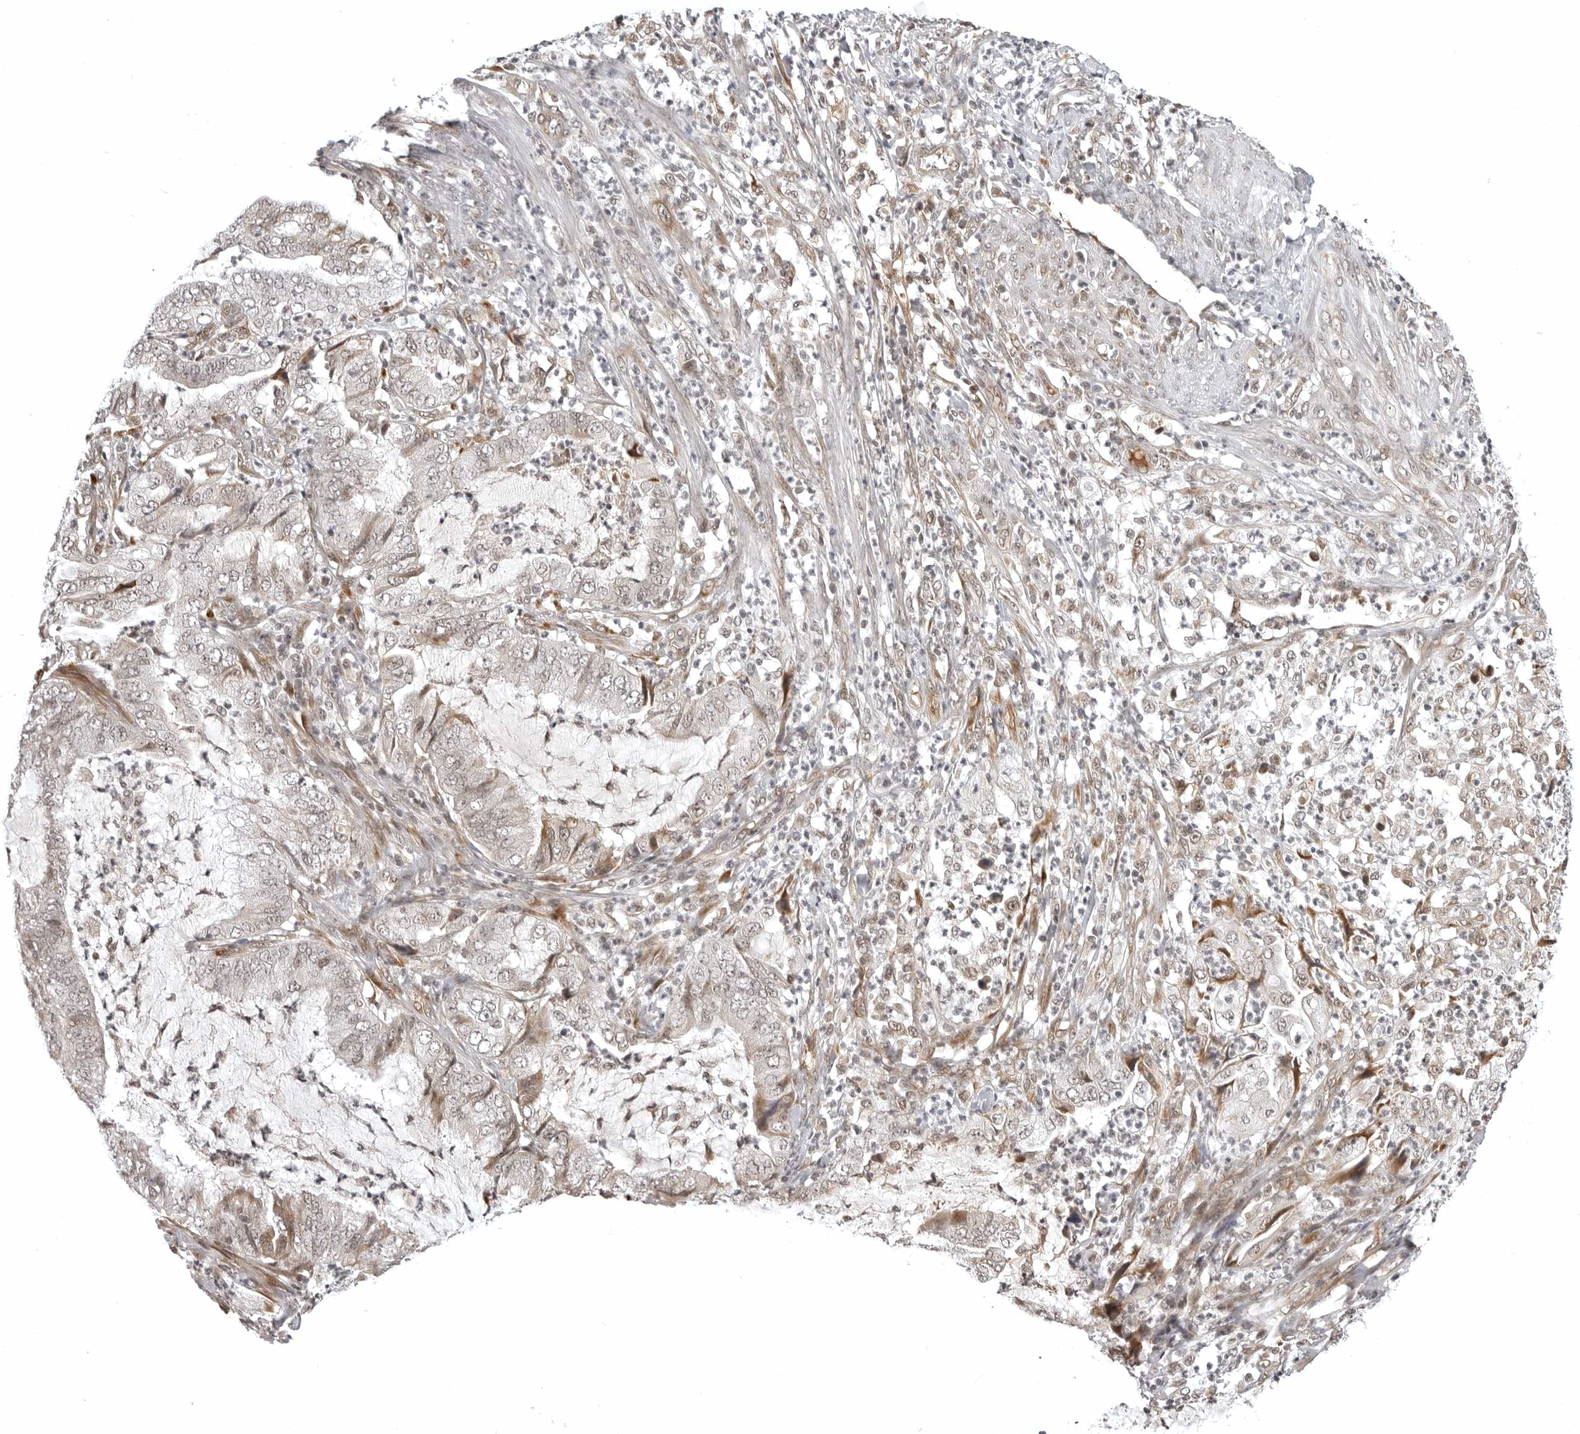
{"staining": {"intensity": "weak", "quantity": "<25%", "location": "nuclear"}, "tissue": "endometrial cancer", "cell_type": "Tumor cells", "image_type": "cancer", "snomed": [{"axis": "morphology", "description": "Adenocarcinoma, NOS"}, {"axis": "topography", "description": "Endometrium"}], "caption": "Photomicrograph shows no significant protein staining in tumor cells of endometrial adenocarcinoma. (Immunohistochemistry (ihc), brightfield microscopy, high magnification).", "gene": "PHF3", "patient": {"sex": "female", "age": 49}}